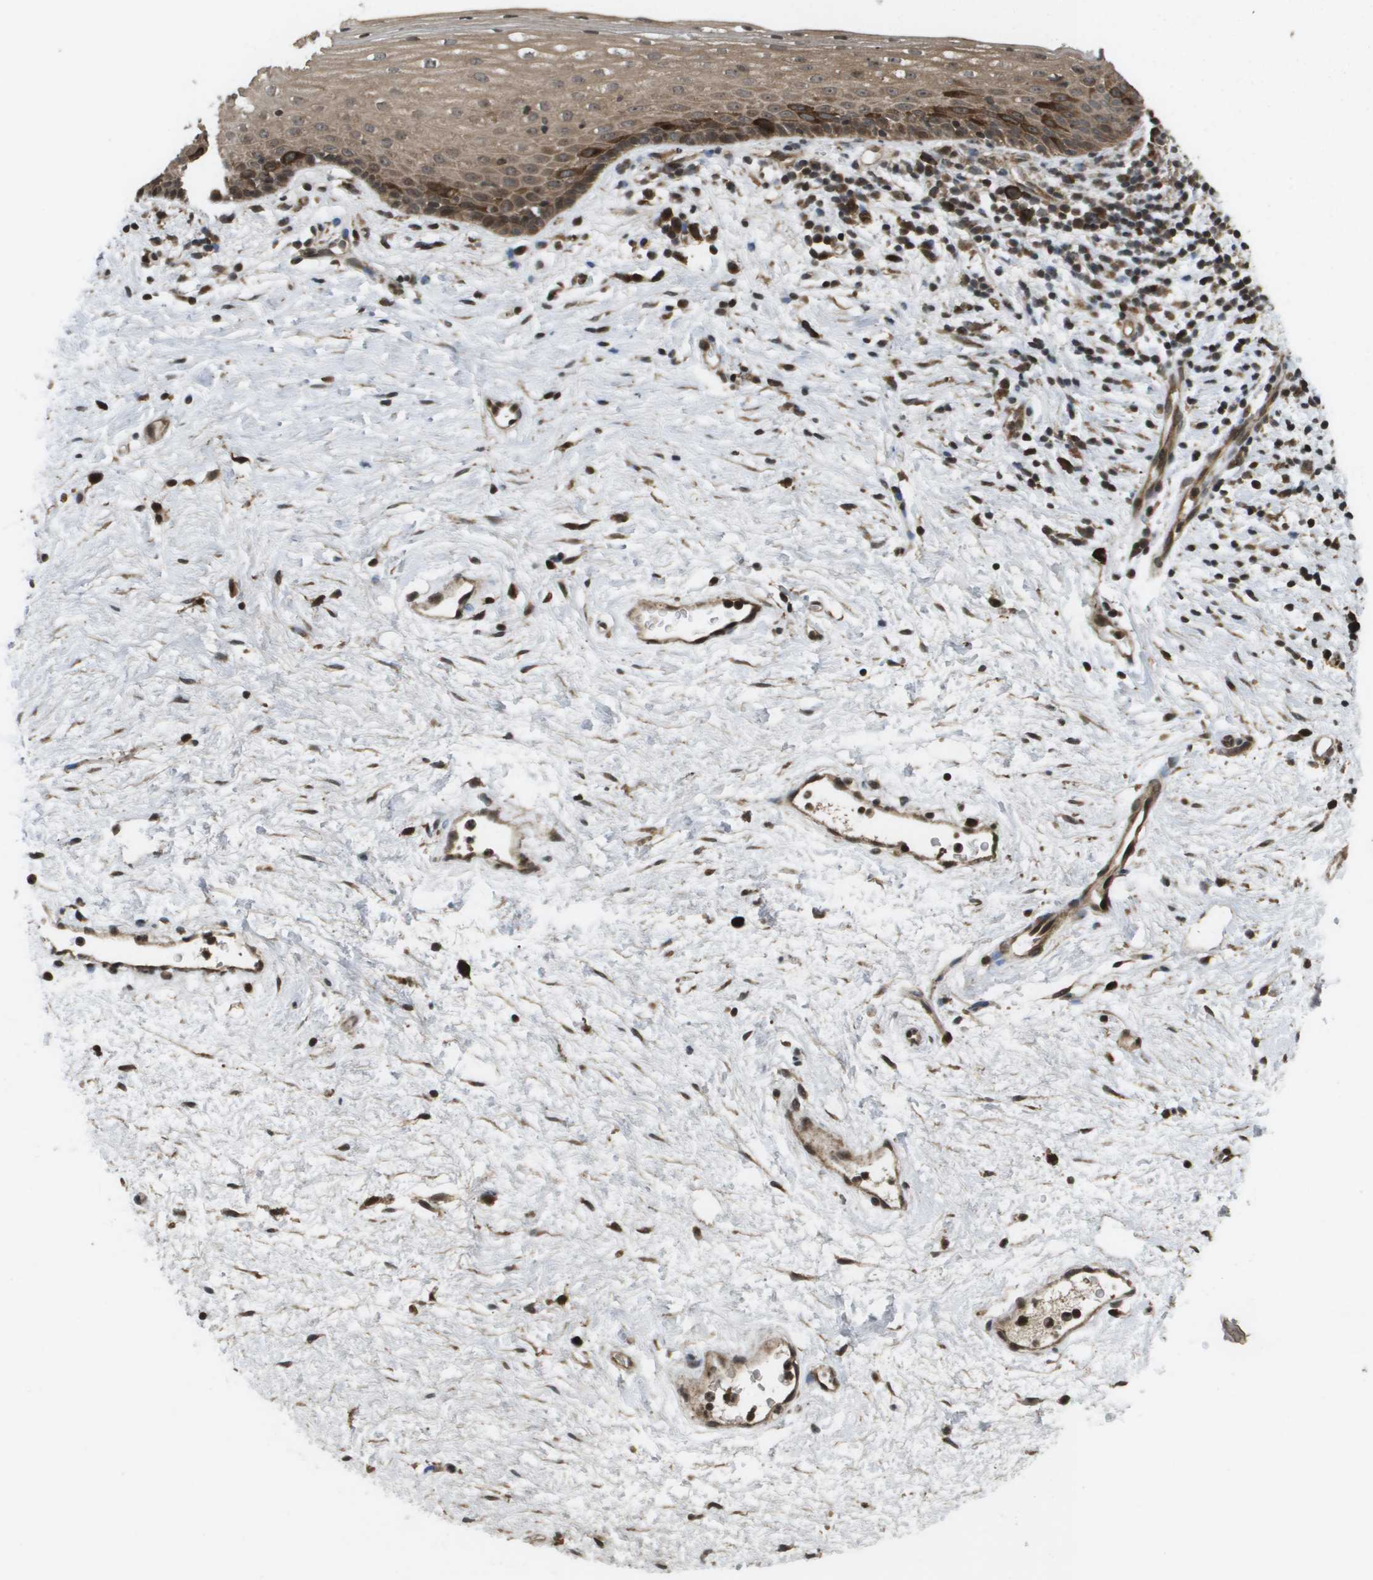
{"staining": {"intensity": "strong", "quantity": "25%-75%", "location": "cytoplasmic/membranous,nuclear"}, "tissue": "vagina", "cell_type": "Squamous epithelial cells", "image_type": "normal", "snomed": [{"axis": "morphology", "description": "Normal tissue, NOS"}, {"axis": "topography", "description": "Vagina"}], "caption": "Immunohistochemical staining of benign vagina exhibits strong cytoplasmic/membranous,nuclear protein expression in about 25%-75% of squamous epithelial cells. The staining was performed using DAB (3,3'-diaminobenzidine), with brown indicating positive protein expression. Nuclei are stained blue with hematoxylin.", "gene": "KIF11", "patient": {"sex": "female", "age": 44}}